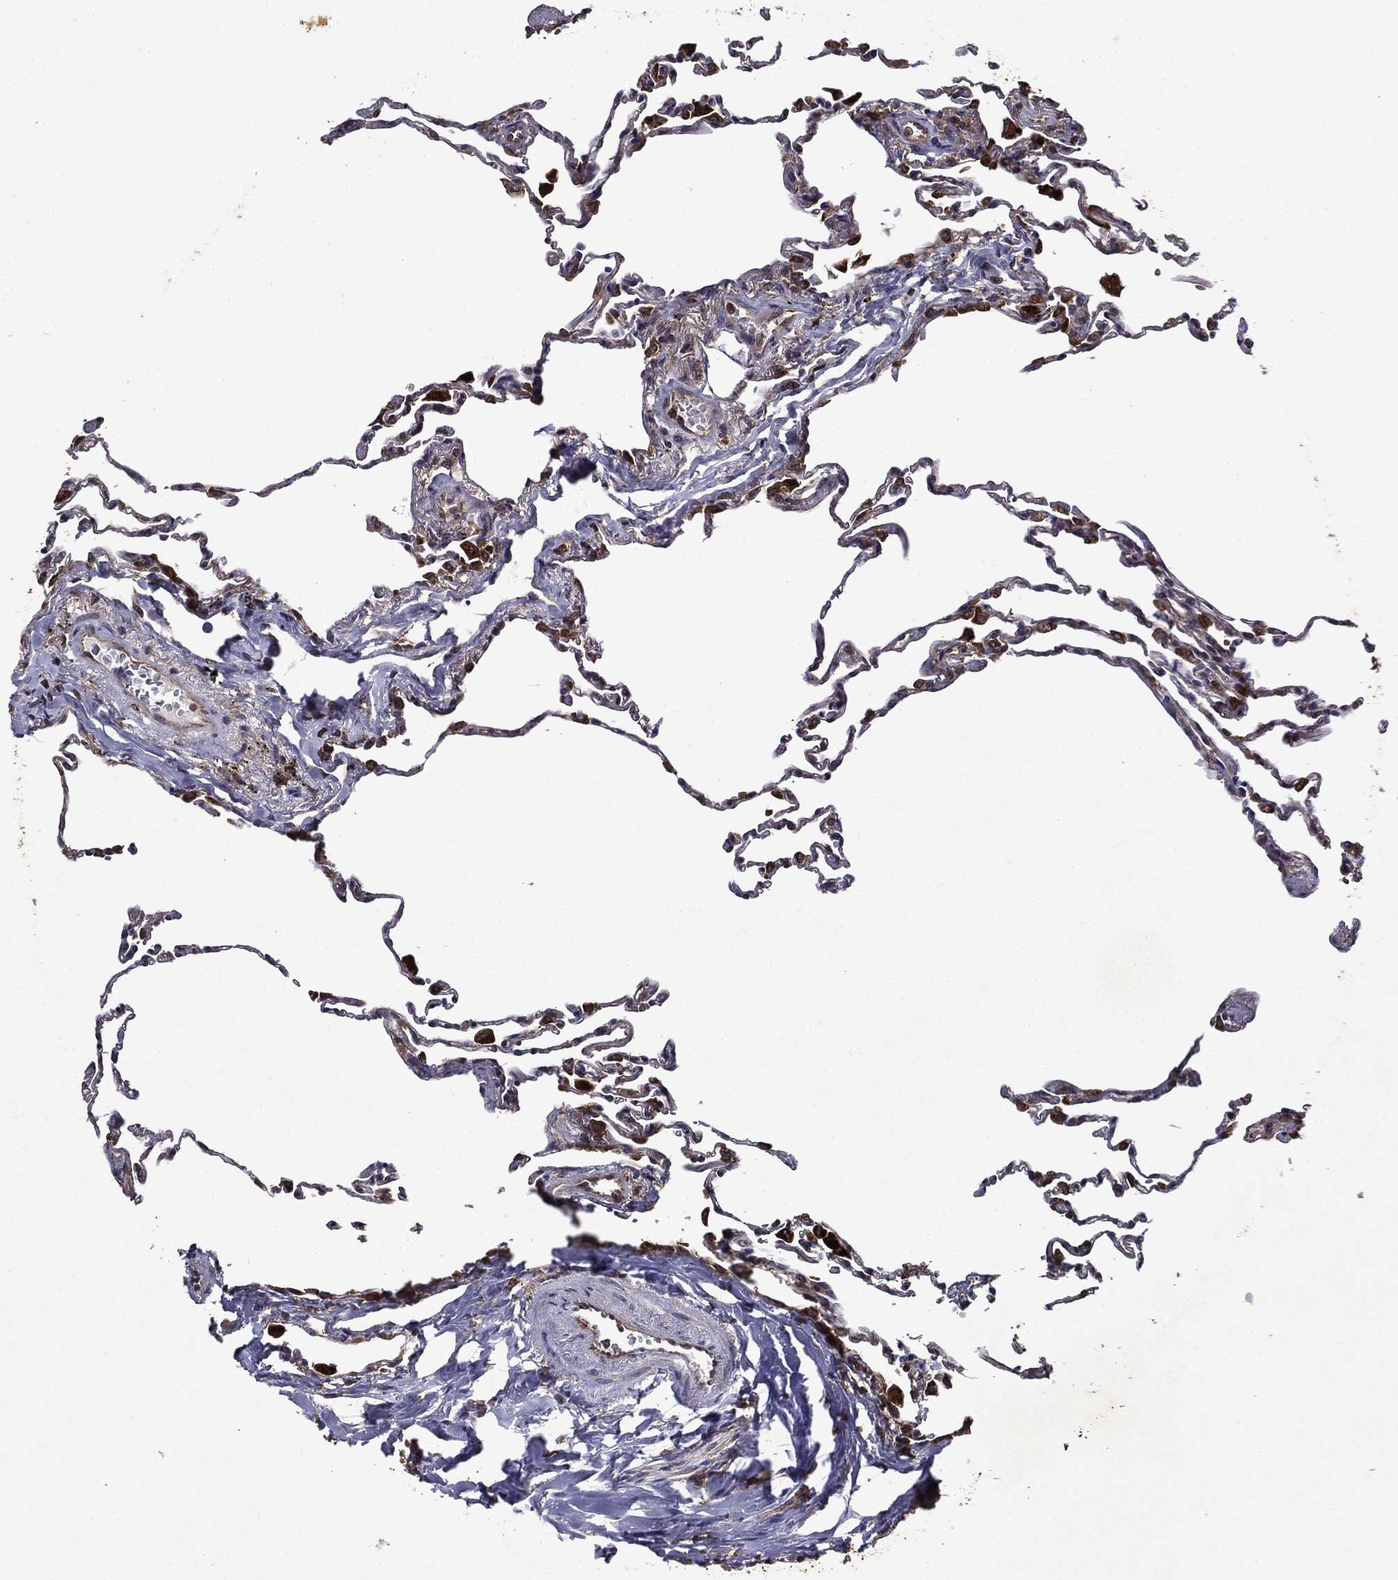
{"staining": {"intensity": "strong", "quantity": "25%-75%", "location": "cytoplasmic/membranous"}, "tissue": "lung", "cell_type": "Alveolar cells", "image_type": "normal", "snomed": [{"axis": "morphology", "description": "Normal tissue, NOS"}, {"axis": "topography", "description": "Lung"}], "caption": "Protein analysis of normal lung reveals strong cytoplasmic/membranous staining in approximately 25%-75% of alveolar cells. The protein is shown in brown color, while the nuclei are stained blue.", "gene": "EIF2B4", "patient": {"sex": "female", "age": 57}}